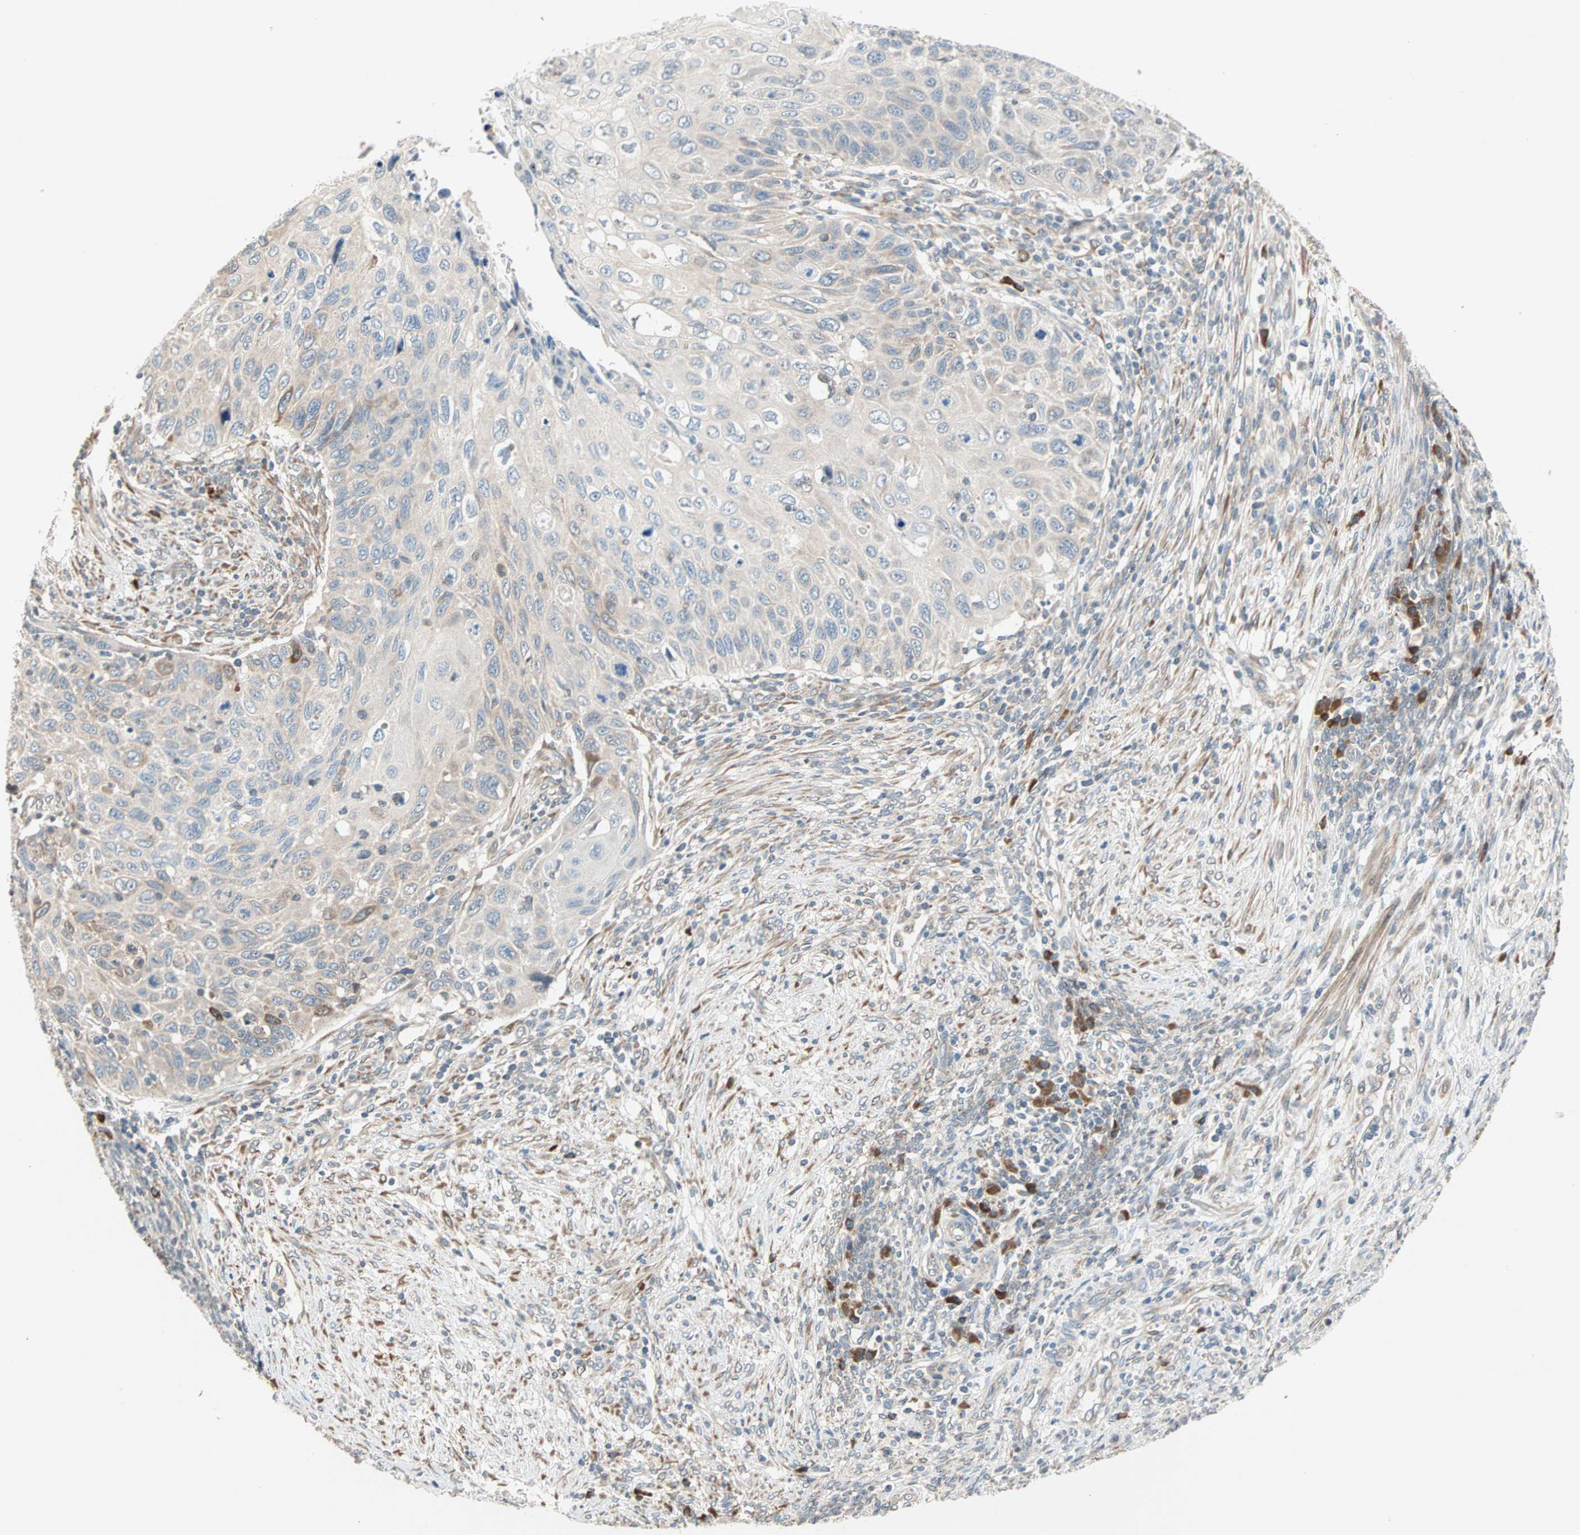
{"staining": {"intensity": "weak", "quantity": "<25%", "location": "cytoplasmic/membranous"}, "tissue": "cervical cancer", "cell_type": "Tumor cells", "image_type": "cancer", "snomed": [{"axis": "morphology", "description": "Squamous cell carcinoma, NOS"}, {"axis": "topography", "description": "Cervix"}], "caption": "Immunohistochemical staining of human cervical squamous cell carcinoma displays no significant expression in tumor cells. (Brightfield microscopy of DAB (3,3'-diaminobenzidine) immunohistochemistry (IHC) at high magnification).", "gene": "SAR1A", "patient": {"sex": "female", "age": 70}}